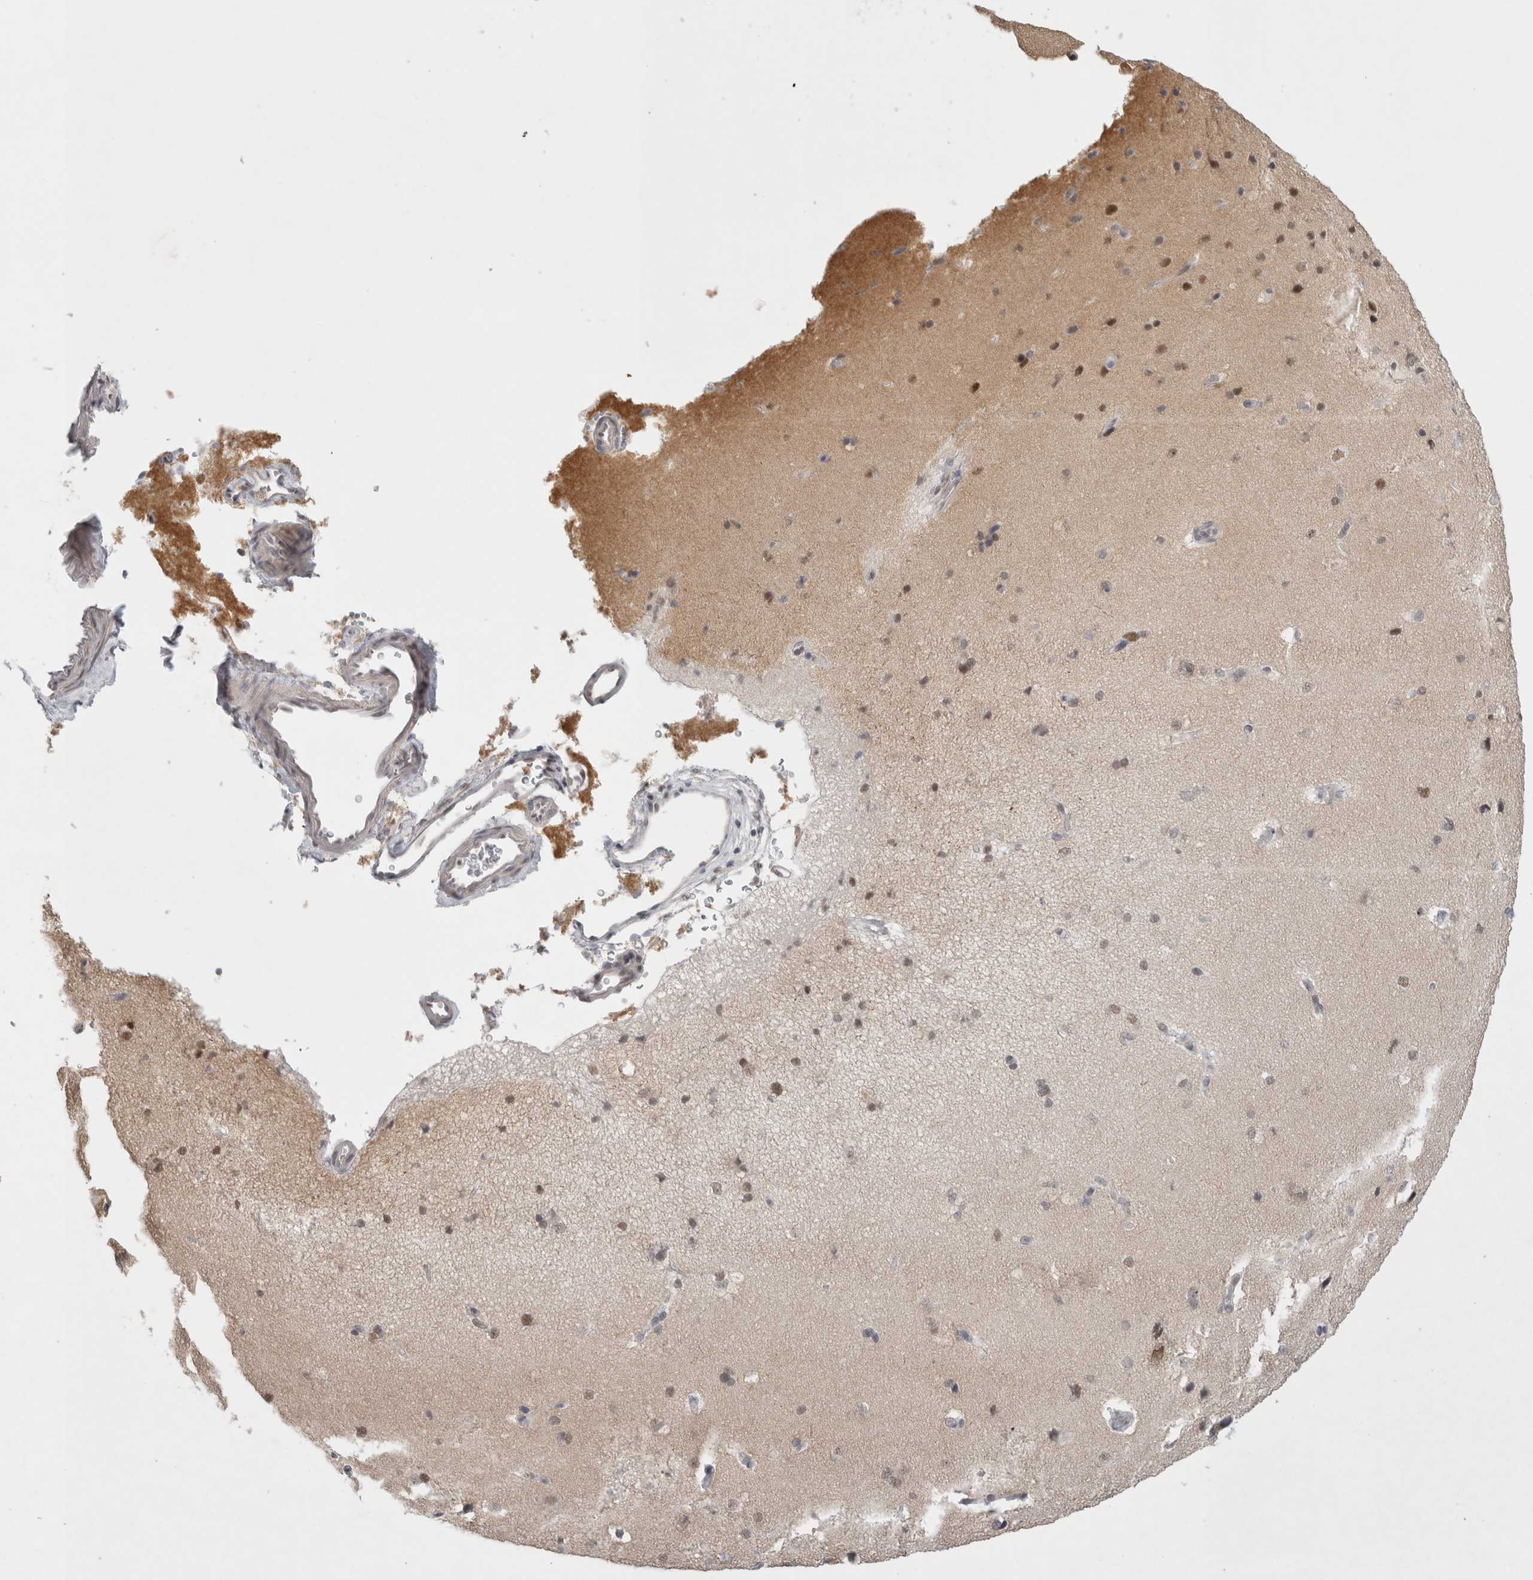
{"staining": {"intensity": "weak", "quantity": "<25%", "location": "nuclear"}, "tissue": "cerebral cortex", "cell_type": "Endothelial cells", "image_type": "normal", "snomed": [{"axis": "morphology", "description": "Normal tissue, NOS"}, {"axis": "topography", "description": "Cerebral cortex"}], "caption": "Human cerebral cortex stained for a protein using IHC shows no staining in endothelial cells.", "gene": "RECQL4", "patient": {"sex": "male", "age": 62}}